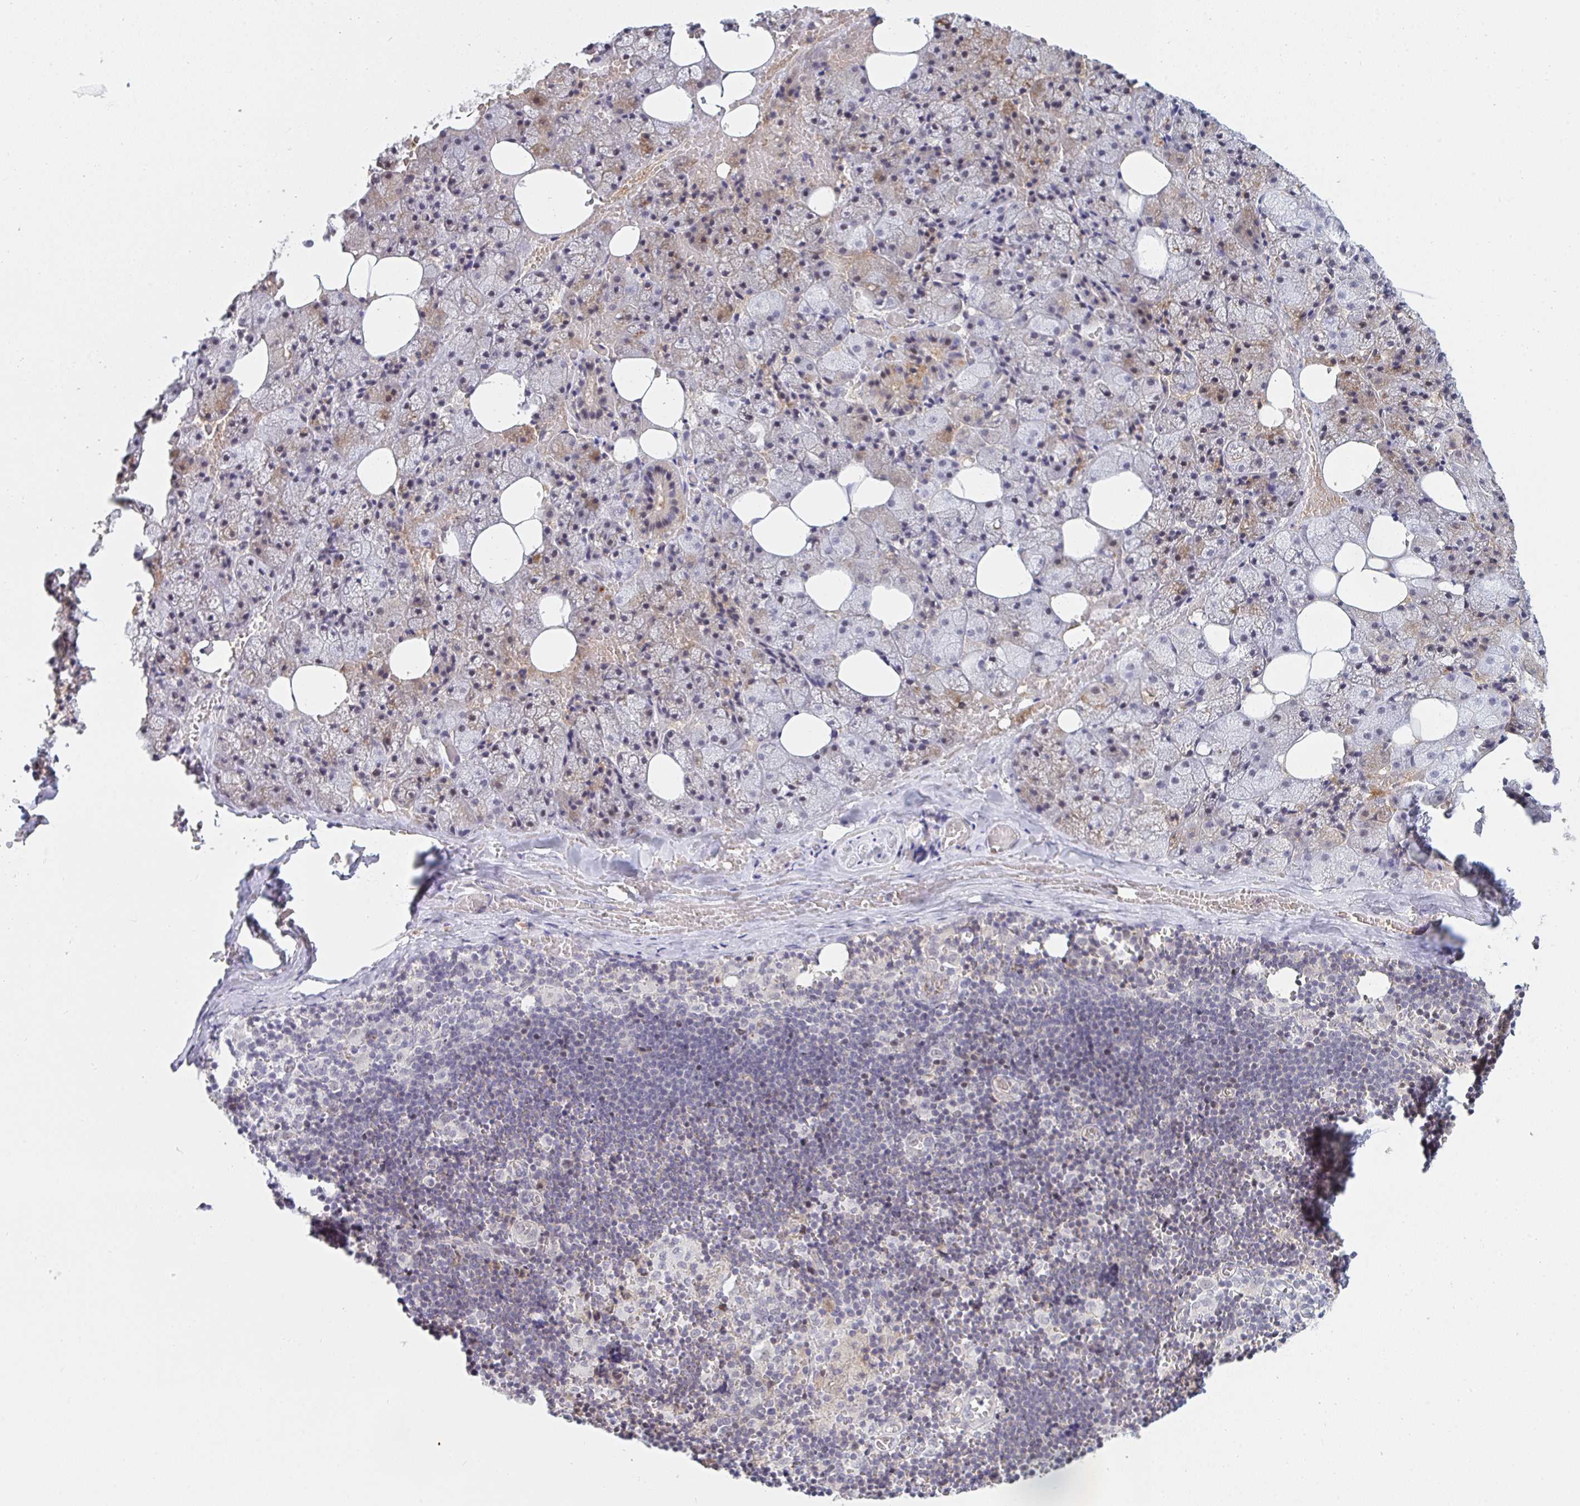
{"staining": {"intensity": "weak", "quantity": "<25%", "location": "cytoplasmic/membranous"}, "tissue": "salivary gland", "cell_type": "Glandular cells", "image_type": "normal", "snomed": [{"axis": "morphology", "description": "Normal tissue, NOS"}, {"axis": "topography", "description": "Salivary gland"}, {"axis": "topography", "description": "Peripheral nerve tissue"}], "caption": "IHC of normal human salivary gland displays no staining in glandular cells.", "gene": "DSCAML1", "patient": {"sex": "male", "age": 38}}